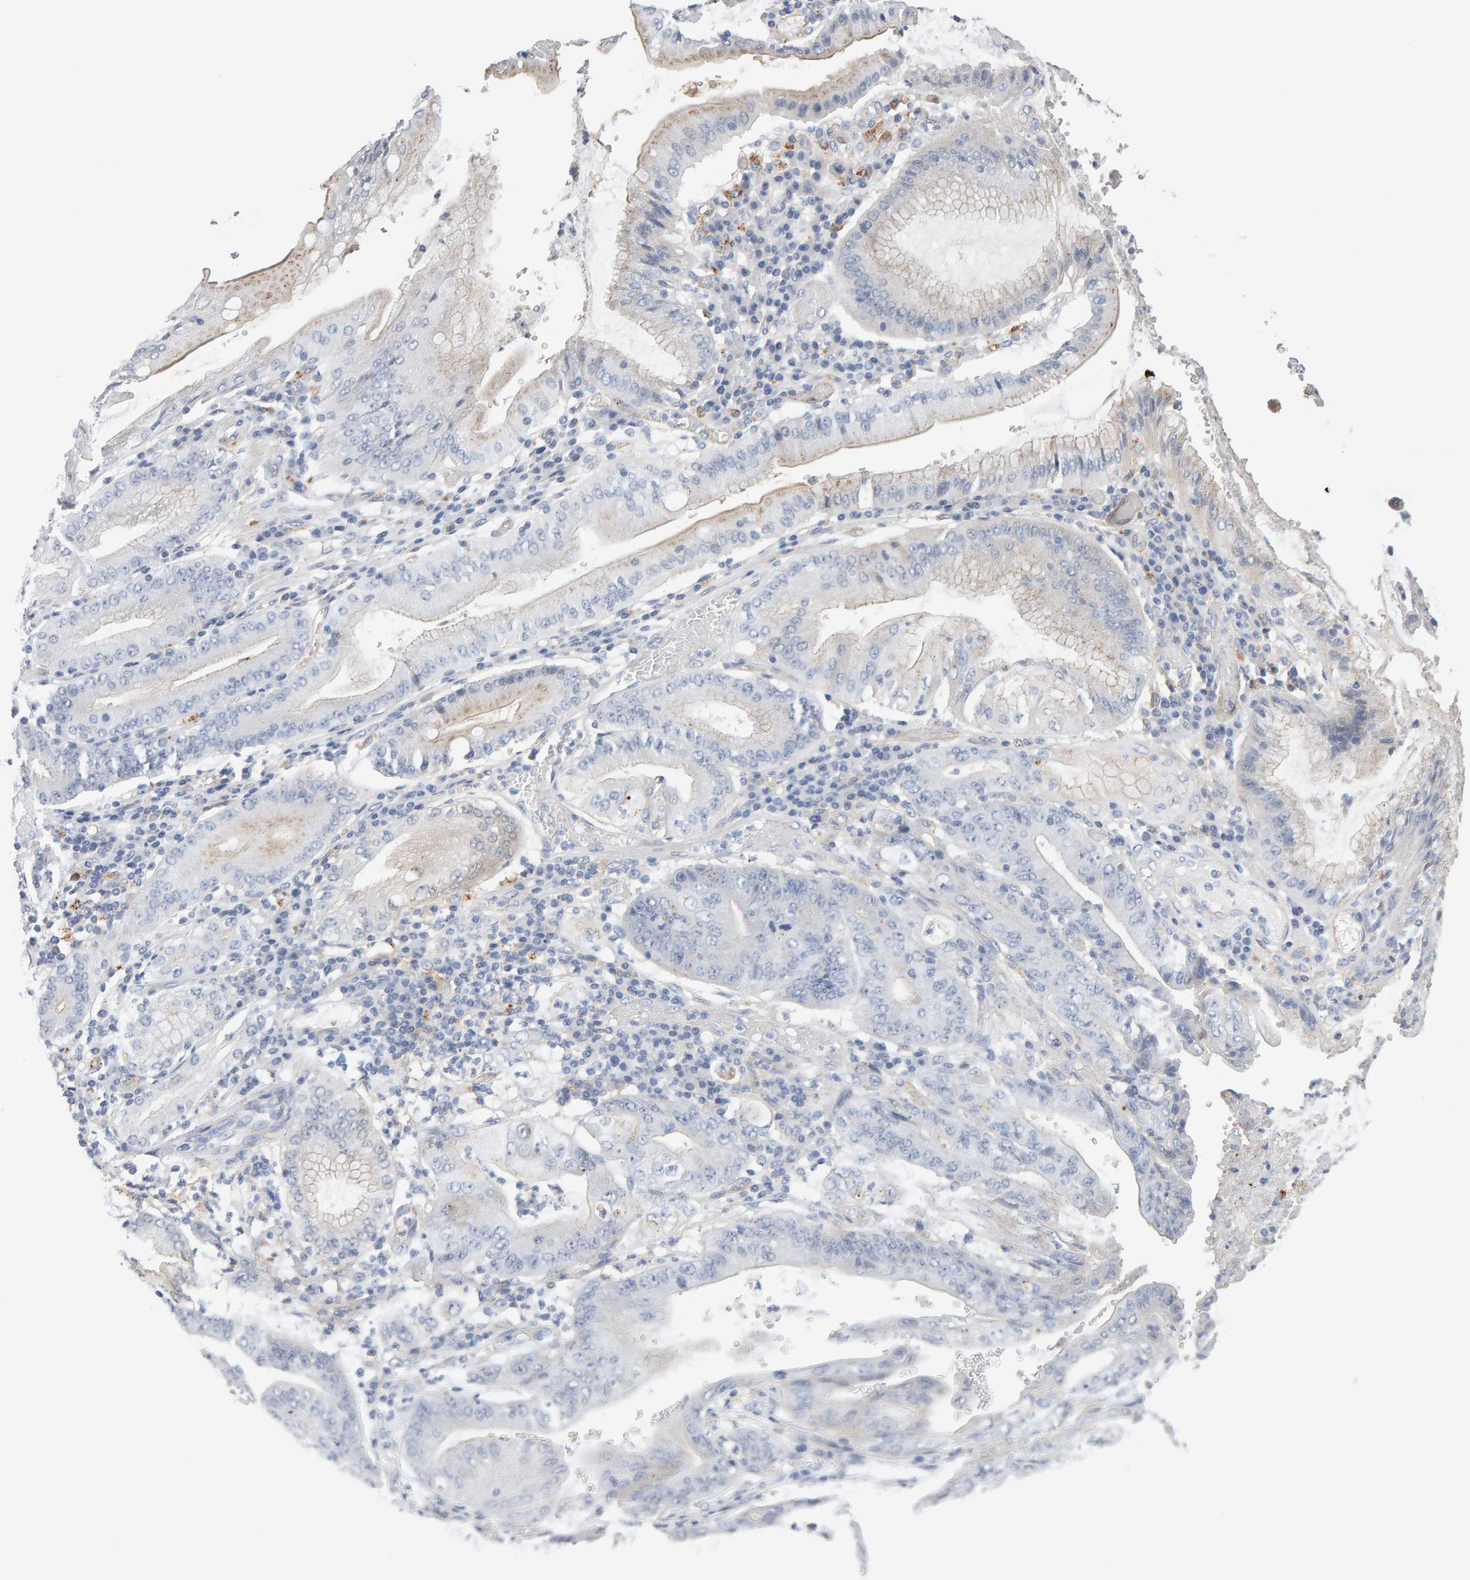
{"staining": {"intensity": "negative", "quantity": "none", "location": "none"}, "tissue": "stomach cancer", "cell_type": "Tumor cells", "image_type": "cancer", "snomed": [{"axis": "morphology", "description": "Adenocarcinoma, NOS"}, {"axis": "topography", "description": "Stomach"}], "caption": "Adenocarcinoma (stomach) was stained to show a protein in brown. There is no significant positivity in tumor cells.", "gene": "METRNL", "patient": {"sex": "female", "age": 73}}